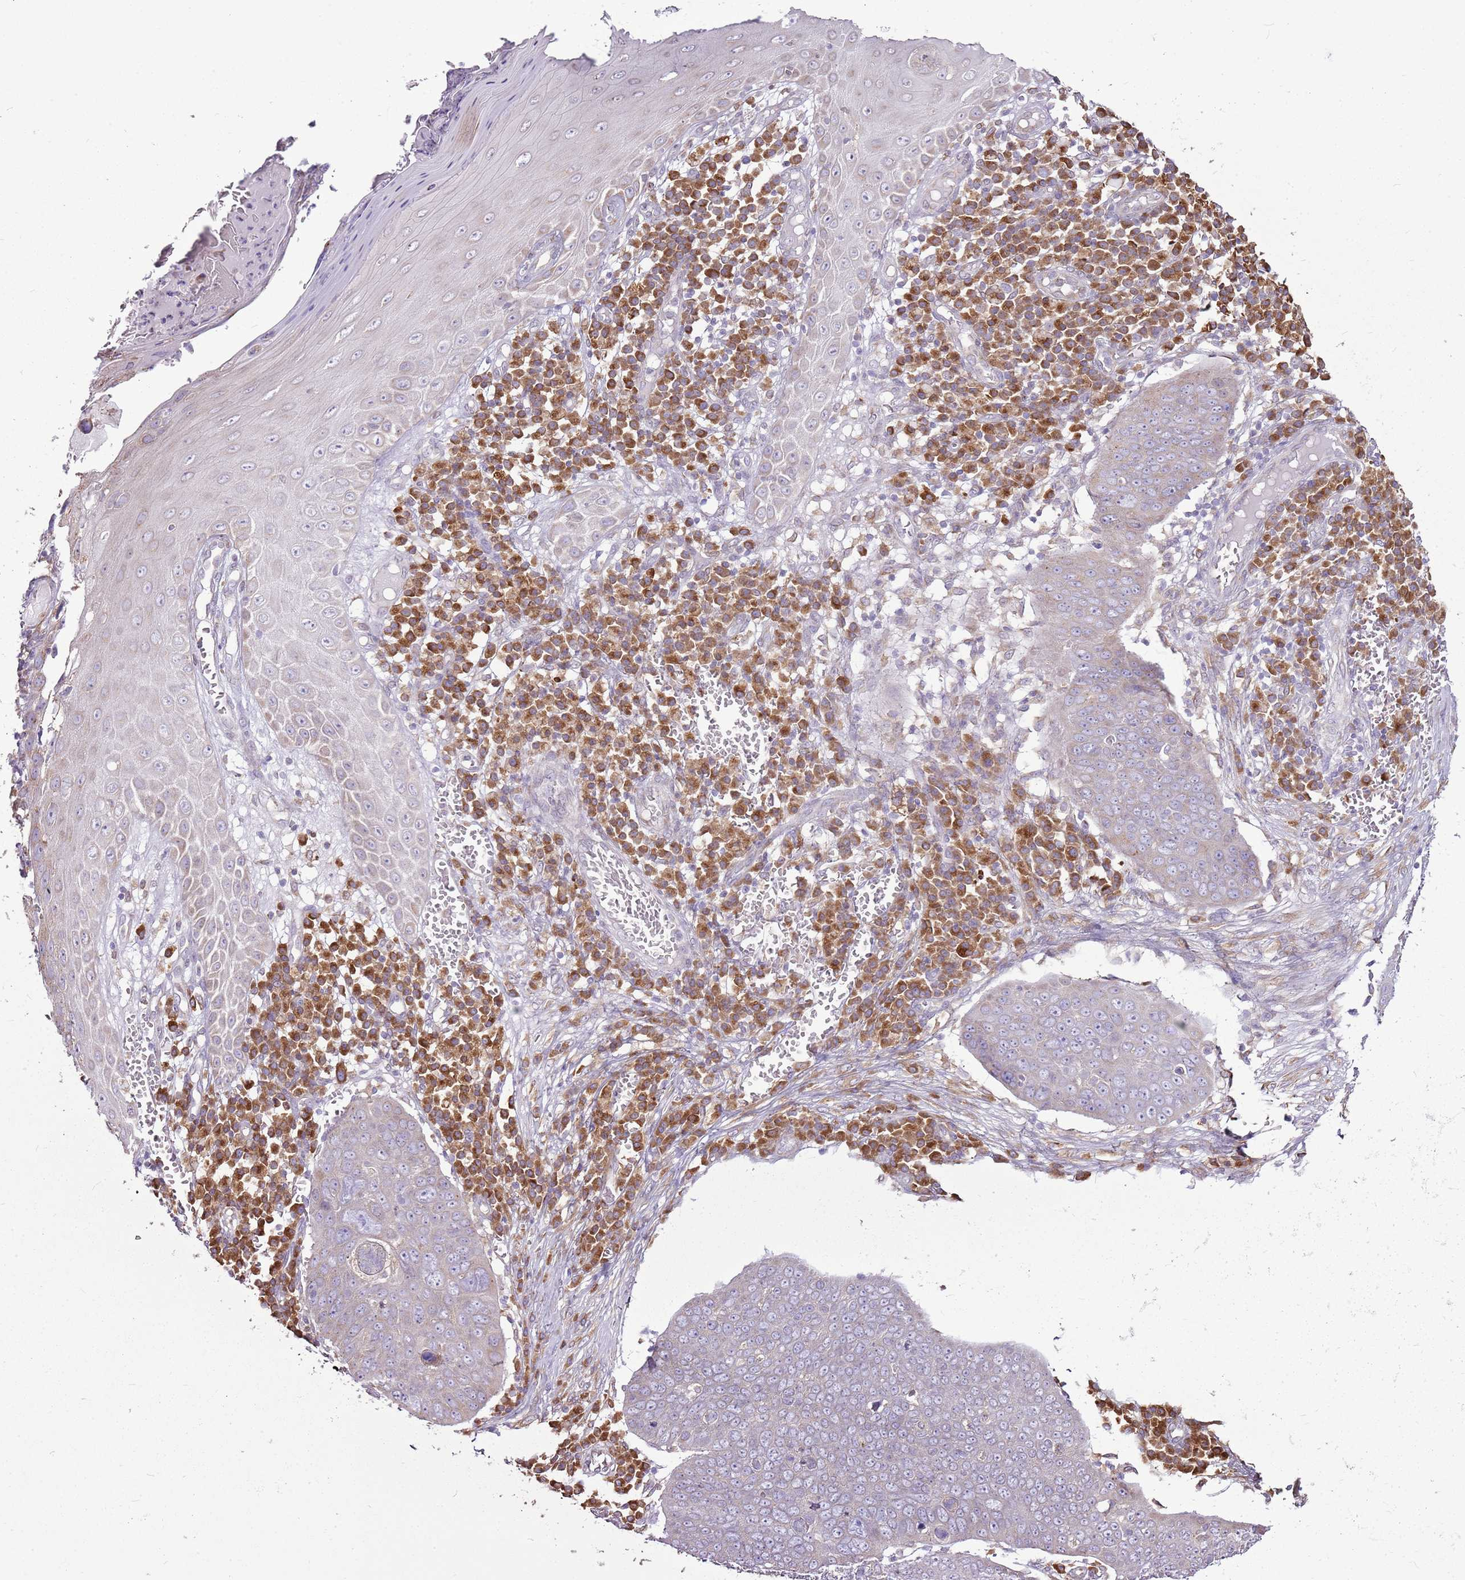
{"staining": {"intensity": "negative", "quantity": "none", "location": "none"}, "tissue": "skin cancer", "cell_type": "Tumor cells", "image_type": "cancer", "snomed": [{"axis": "morphology", "description": "Squamous cell carcinoma, NOS"}, {"axis": "topography", "description": "Skin"}], "caption": "Immunohistochemistry (IHC) of human skin cancer shows no staining in tumor cells.", "gene": "TMED10", "patient": {"sex": "male", "age": 71}}